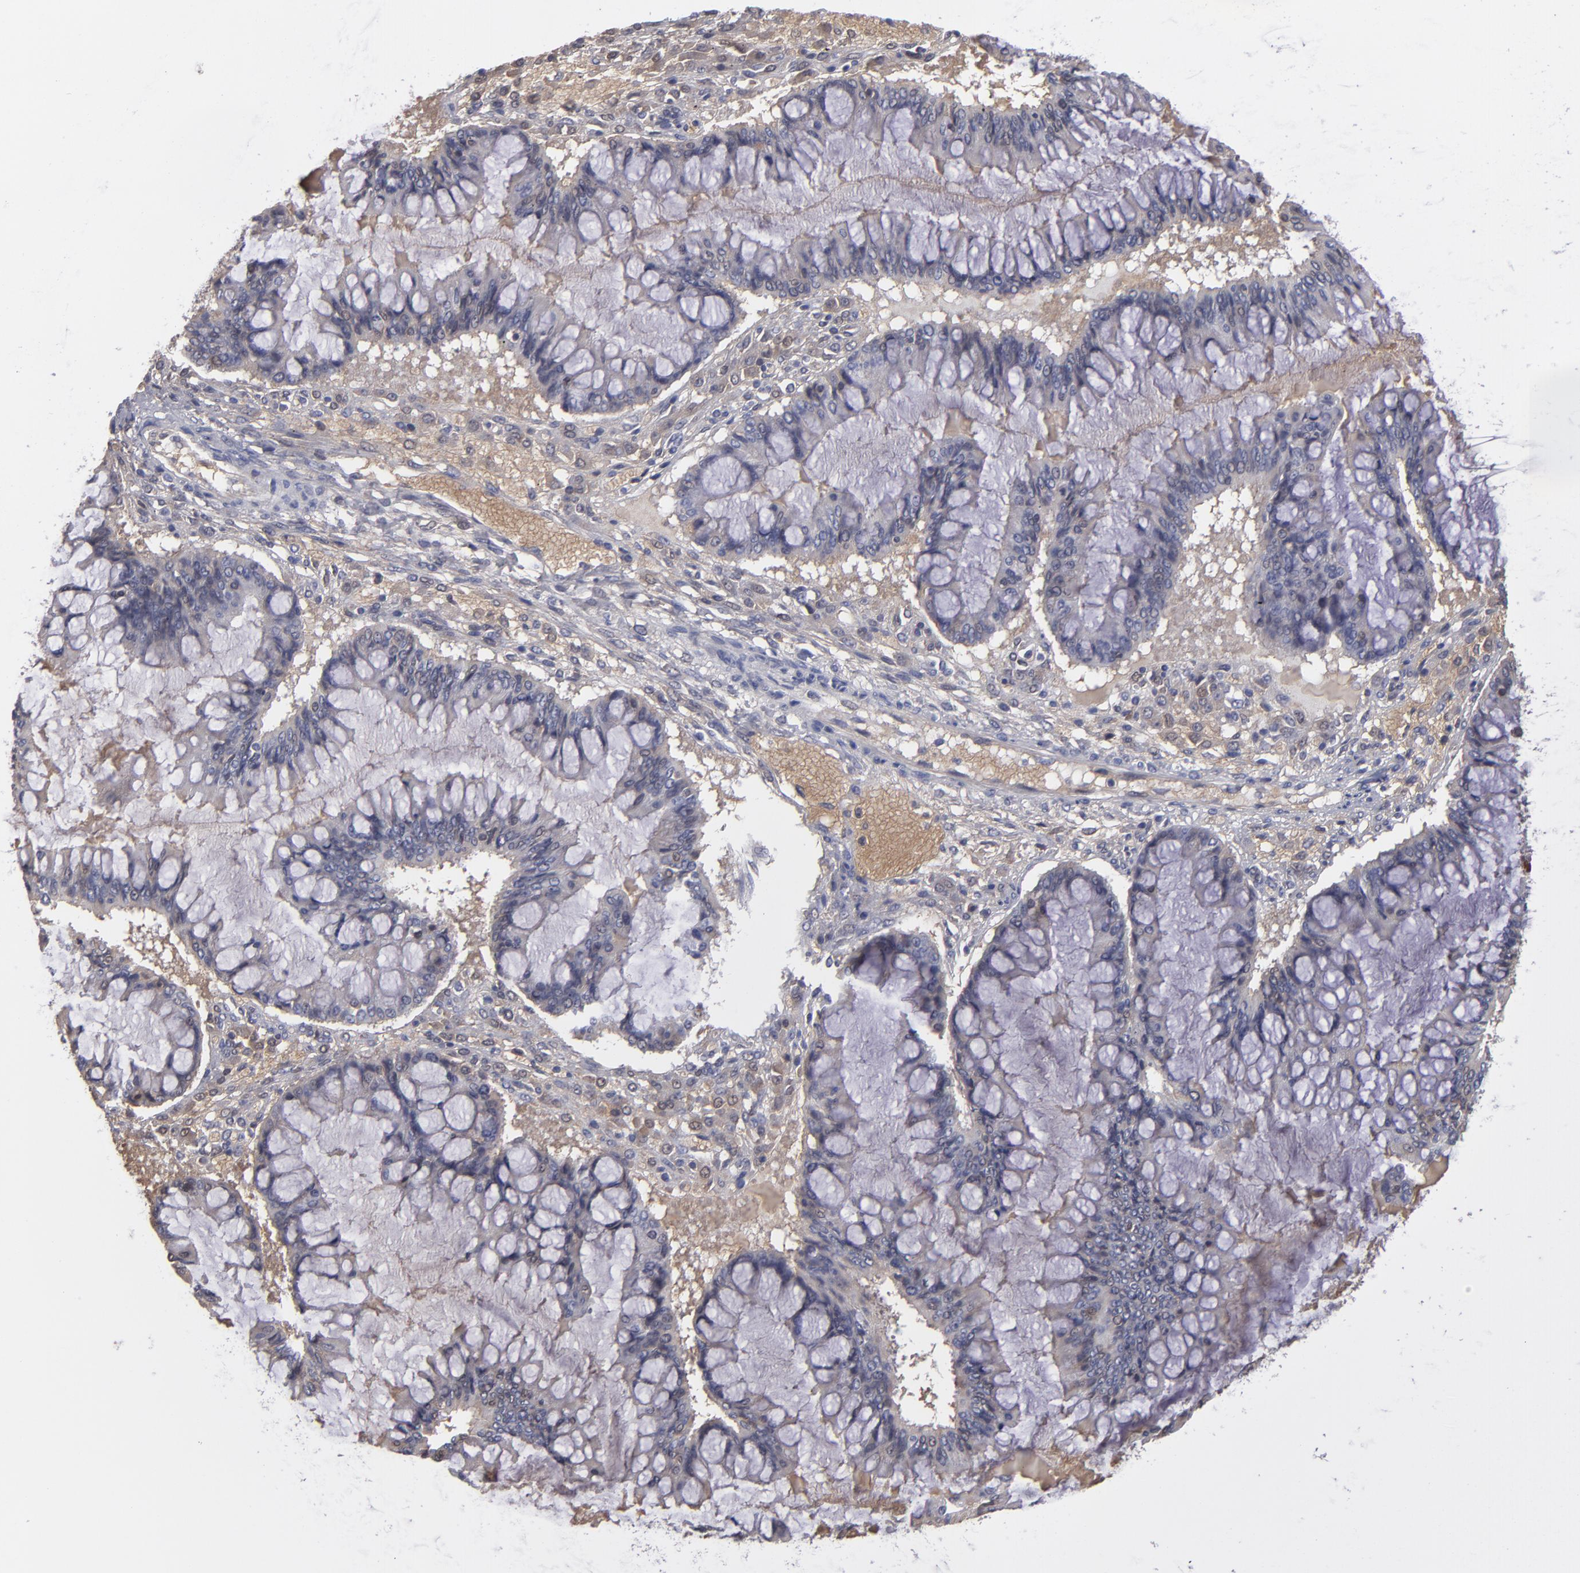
{"staining": {"intensity": "weak", "quantity": "<25%", "location": "cytoplasmic/membranous"}, "tissue": "ovarian cancer", "cell_type": "Tumor cells", "image_type": "cancer", "snomed": [{"axis": "morphology", "description": "Cystadenocarcinoma, mucinous, NOS"}, {"axis": "topography", "description": "Ovary"}], "caption": "Tumor cells are negative for brown protein staining in mucinous cystadenocarcinoma (ovarian).", "gene": "ITIH4", "patient": {"sex": "female", "age": 73}}